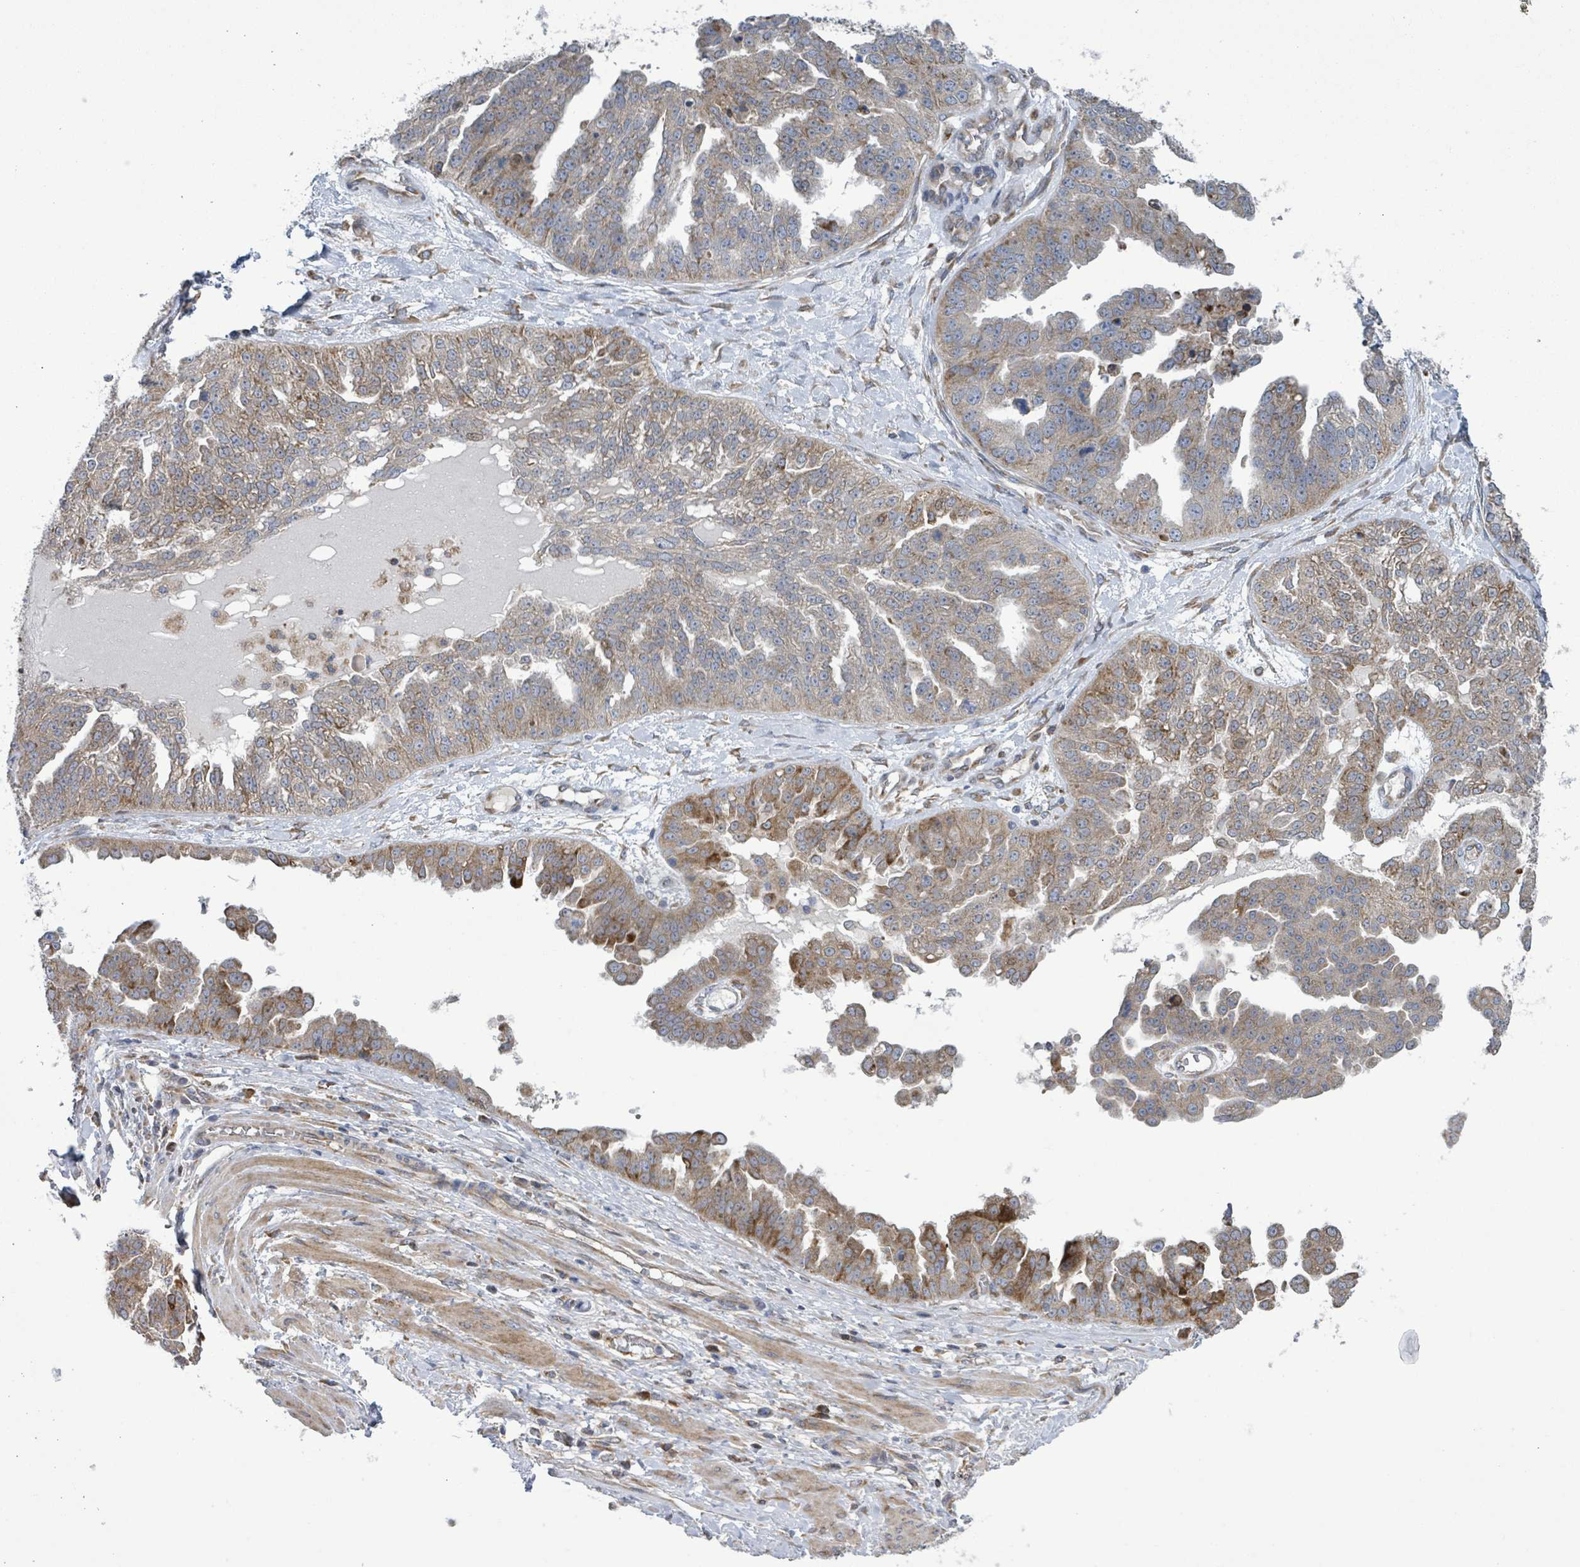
{"staining": {"intensity": "moderate", "quantity": "<25%", "location": "cytoplasmic/membranous"}, "tissue": "ovarian cancer", "cell_type": "Tumor cells", "image_type": "cancer", "snomed": [{"axis": "morphology", "description": "Cystadenocarcinoma, serous, NOS"}, {"axis": "topography", "description": "Ovary"}], "caption": "IHC image of human ovarian cancer (serous cystadenocarcinoma) stained for a protein (brown), which exhibits low levels of moderate cytoplasmic/membranous expression in about <25% of tumor cells.", "gene": "NOMO1", "patient": {"sex": "female", "age": 58}}